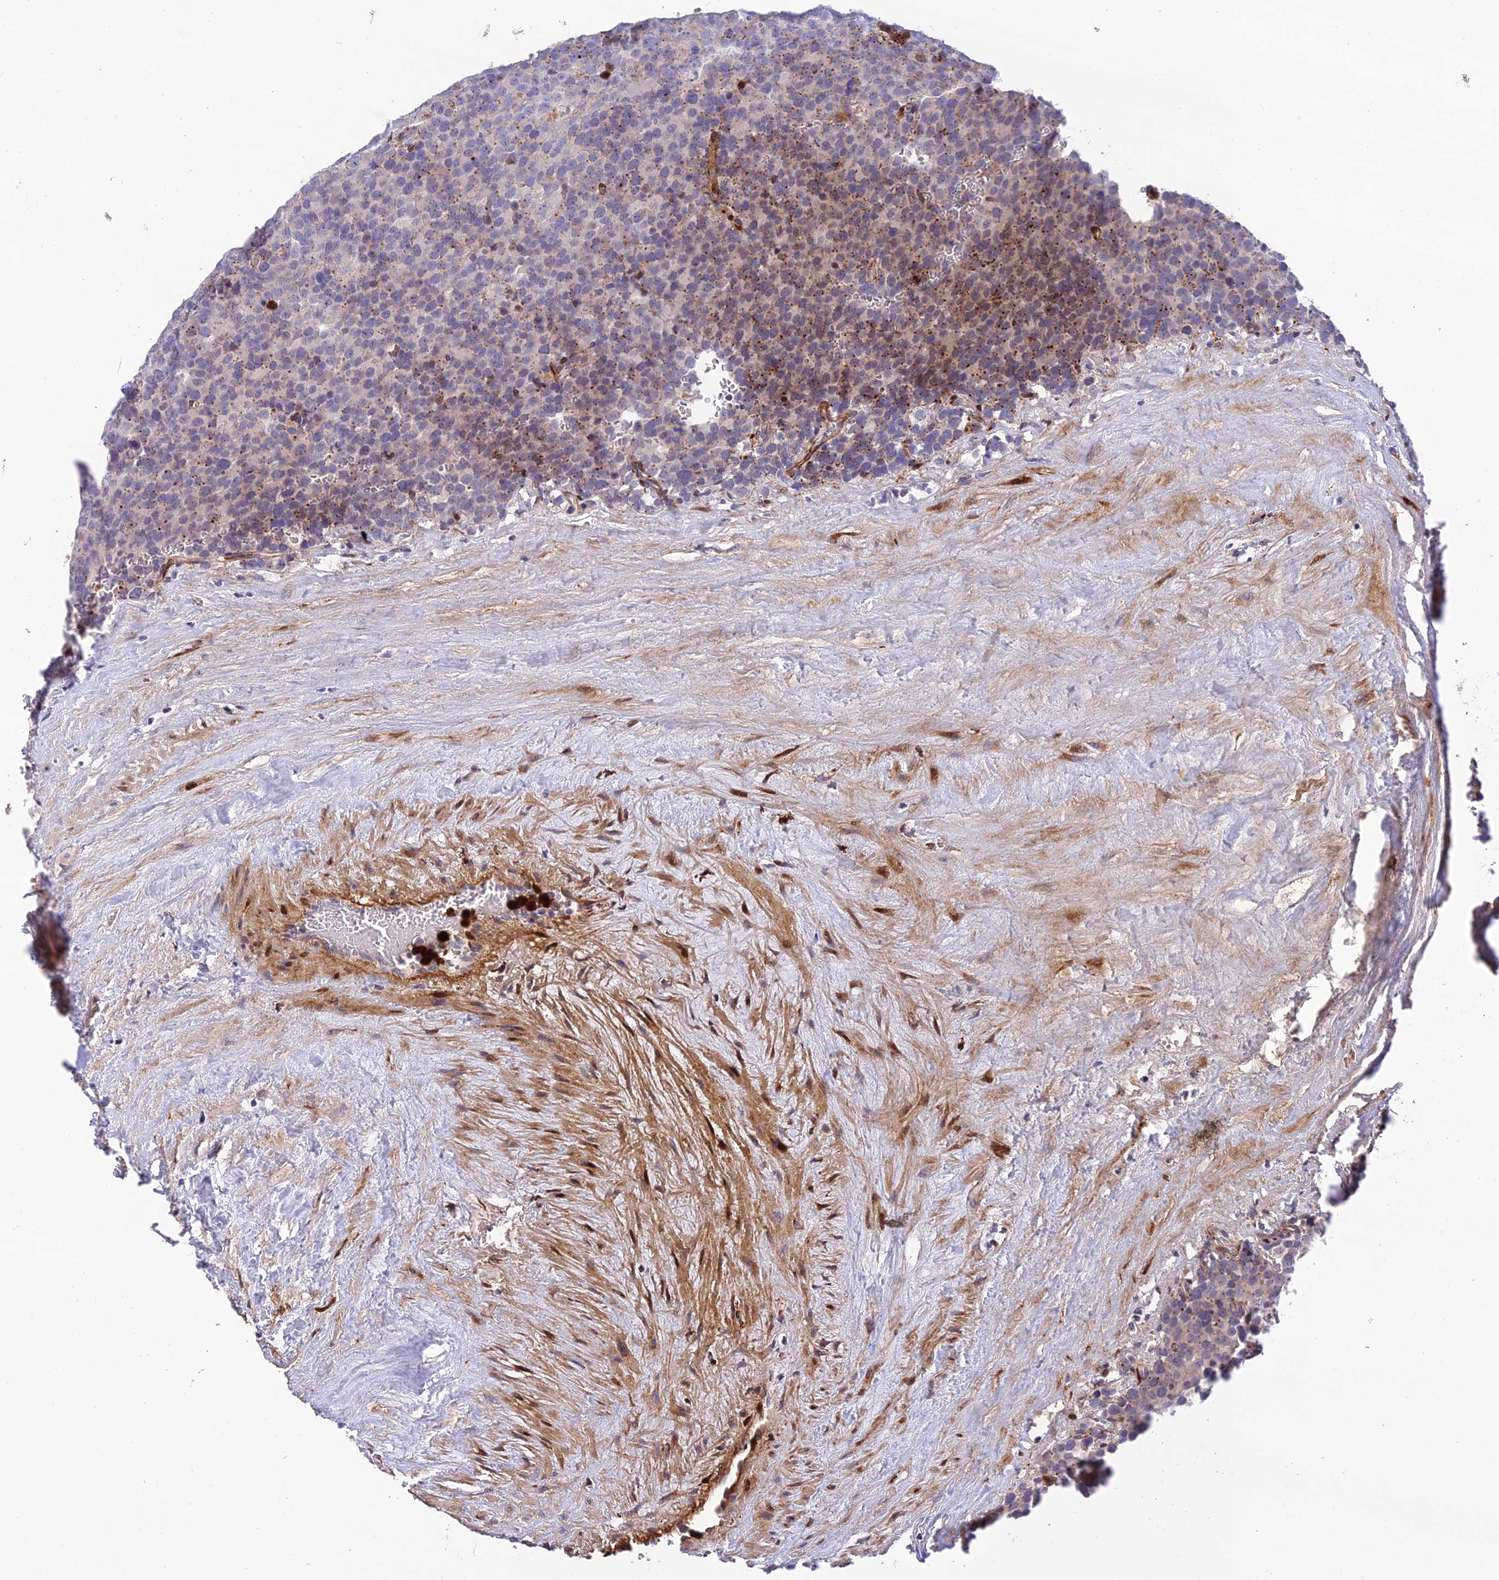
{"staining": {"intensity": "moderate", "quantity": "25%-75%", "location": "cytoplasmic/membranous"}, "tissue": "testis cancer", "cell_type": "Tumor cells", "image_type": "cancer", "snomed": [{"axis": "morphology", "description": "Seminoma, NOS"}, {"axis": "topography", "description": "Testis"}], "caption": "Moderate cytoplasmic/membranous protein expression is seen in about 25%-75% of tumor cells in testis seminoma. The staining was performed using DAB, with brown indicating positive protein expression. Nuclei are stained blue with hematoxylin.", "gene": "CPSF4L", "patient": {"sex": "male", "age": 71}}